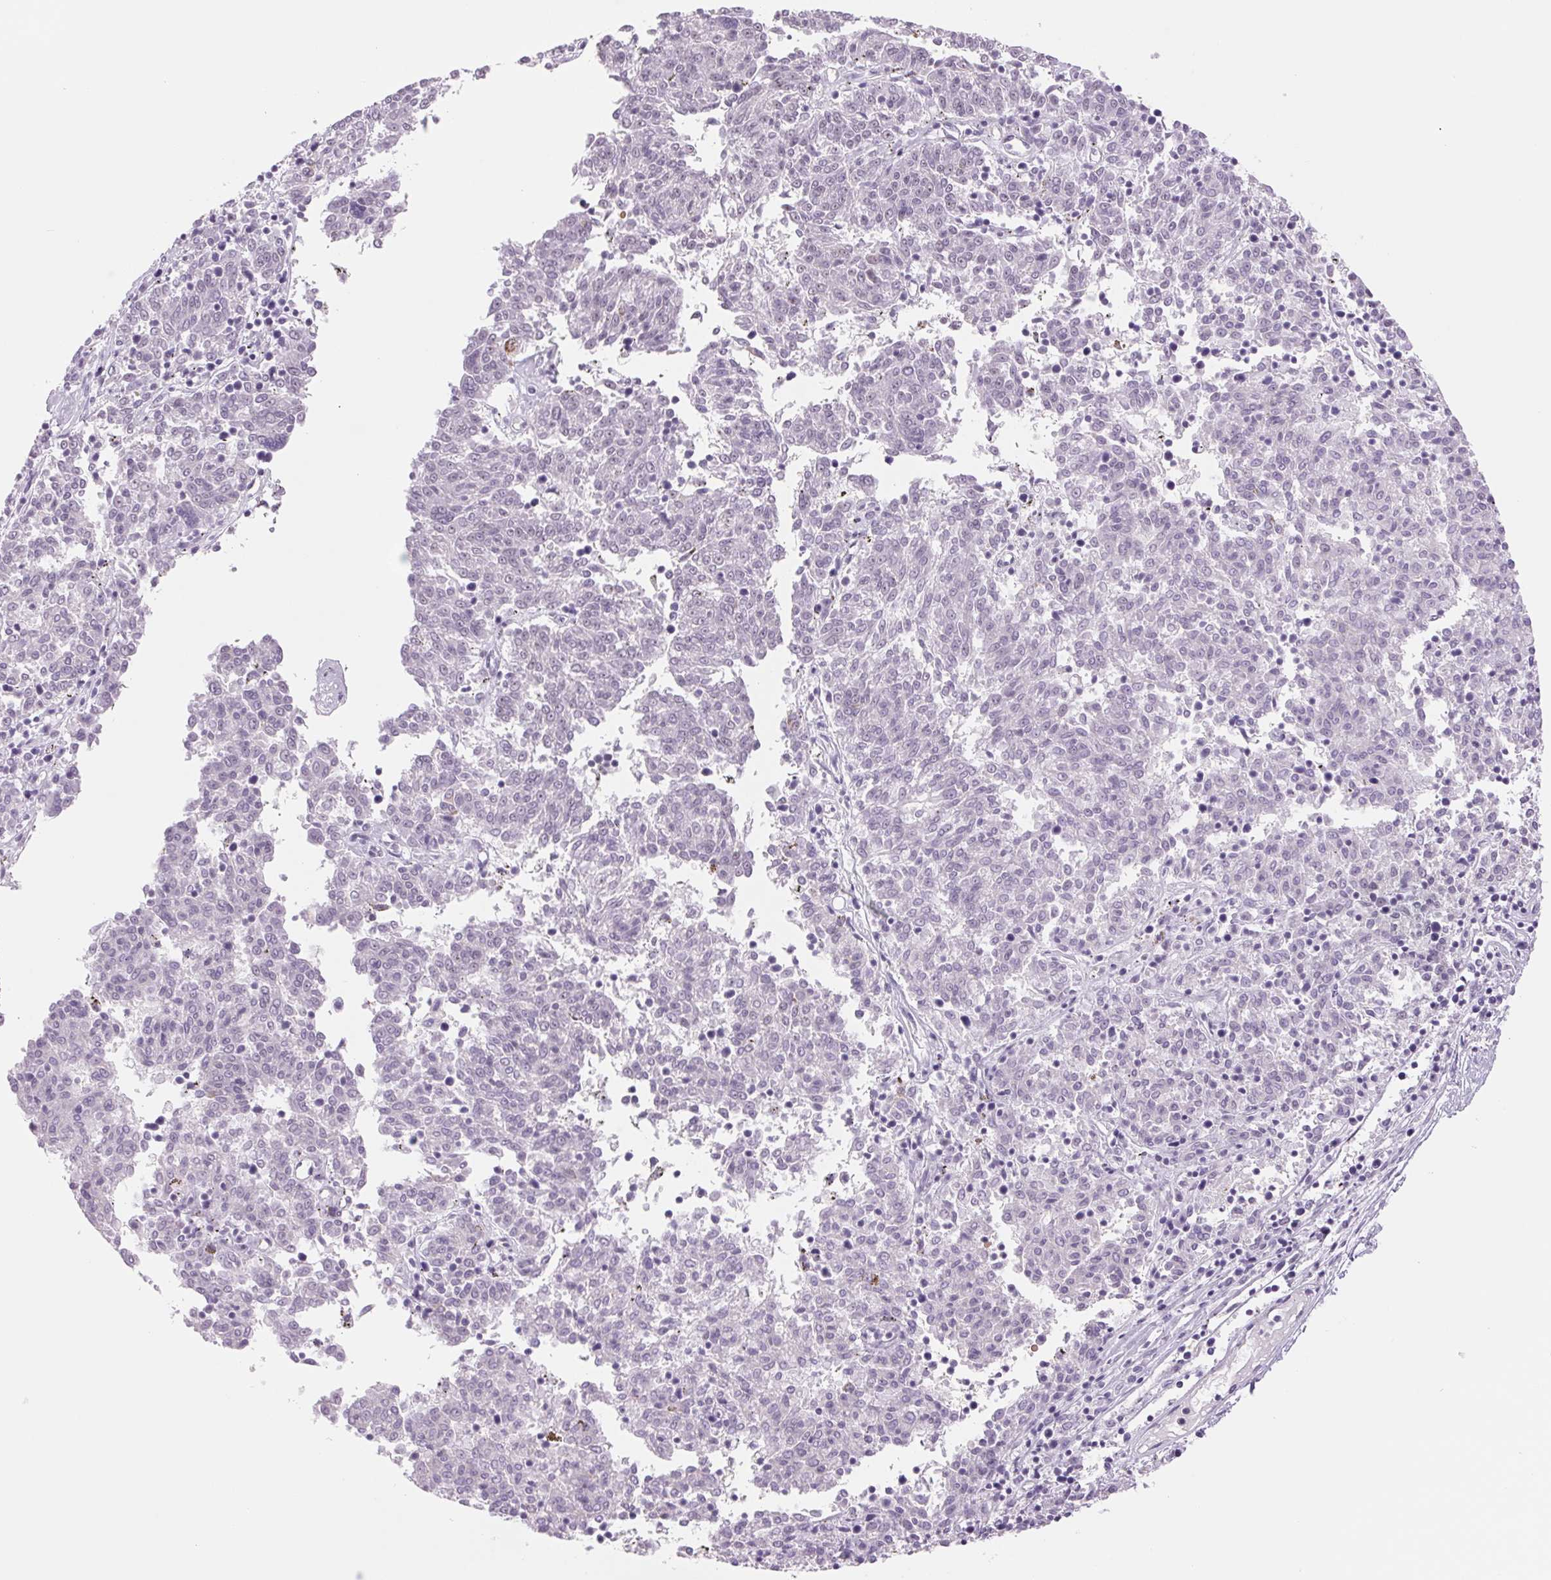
{"staining": {"intensity": "negative", "quantity": "none", "location": "none"}, "tissue": "melanoma", "cell_type": "Tumor cells", "image_type": "cancer", "snomed": [{"axis": "morphology", "description": "Malignant melanoma, NOS"}, {"axis": "topography", "description": "Skin"}], "caption": "A photomicrograph of human malignant melanoma is negative for staining in tumor cells. (DAB (3,3'-diaminobenzidine) immunohistochemistry (IHC) visualized using brightfield microscopy, high magnification).", "gene": "ZC3H14", "patient": {"sex": "female", "age": 72}}